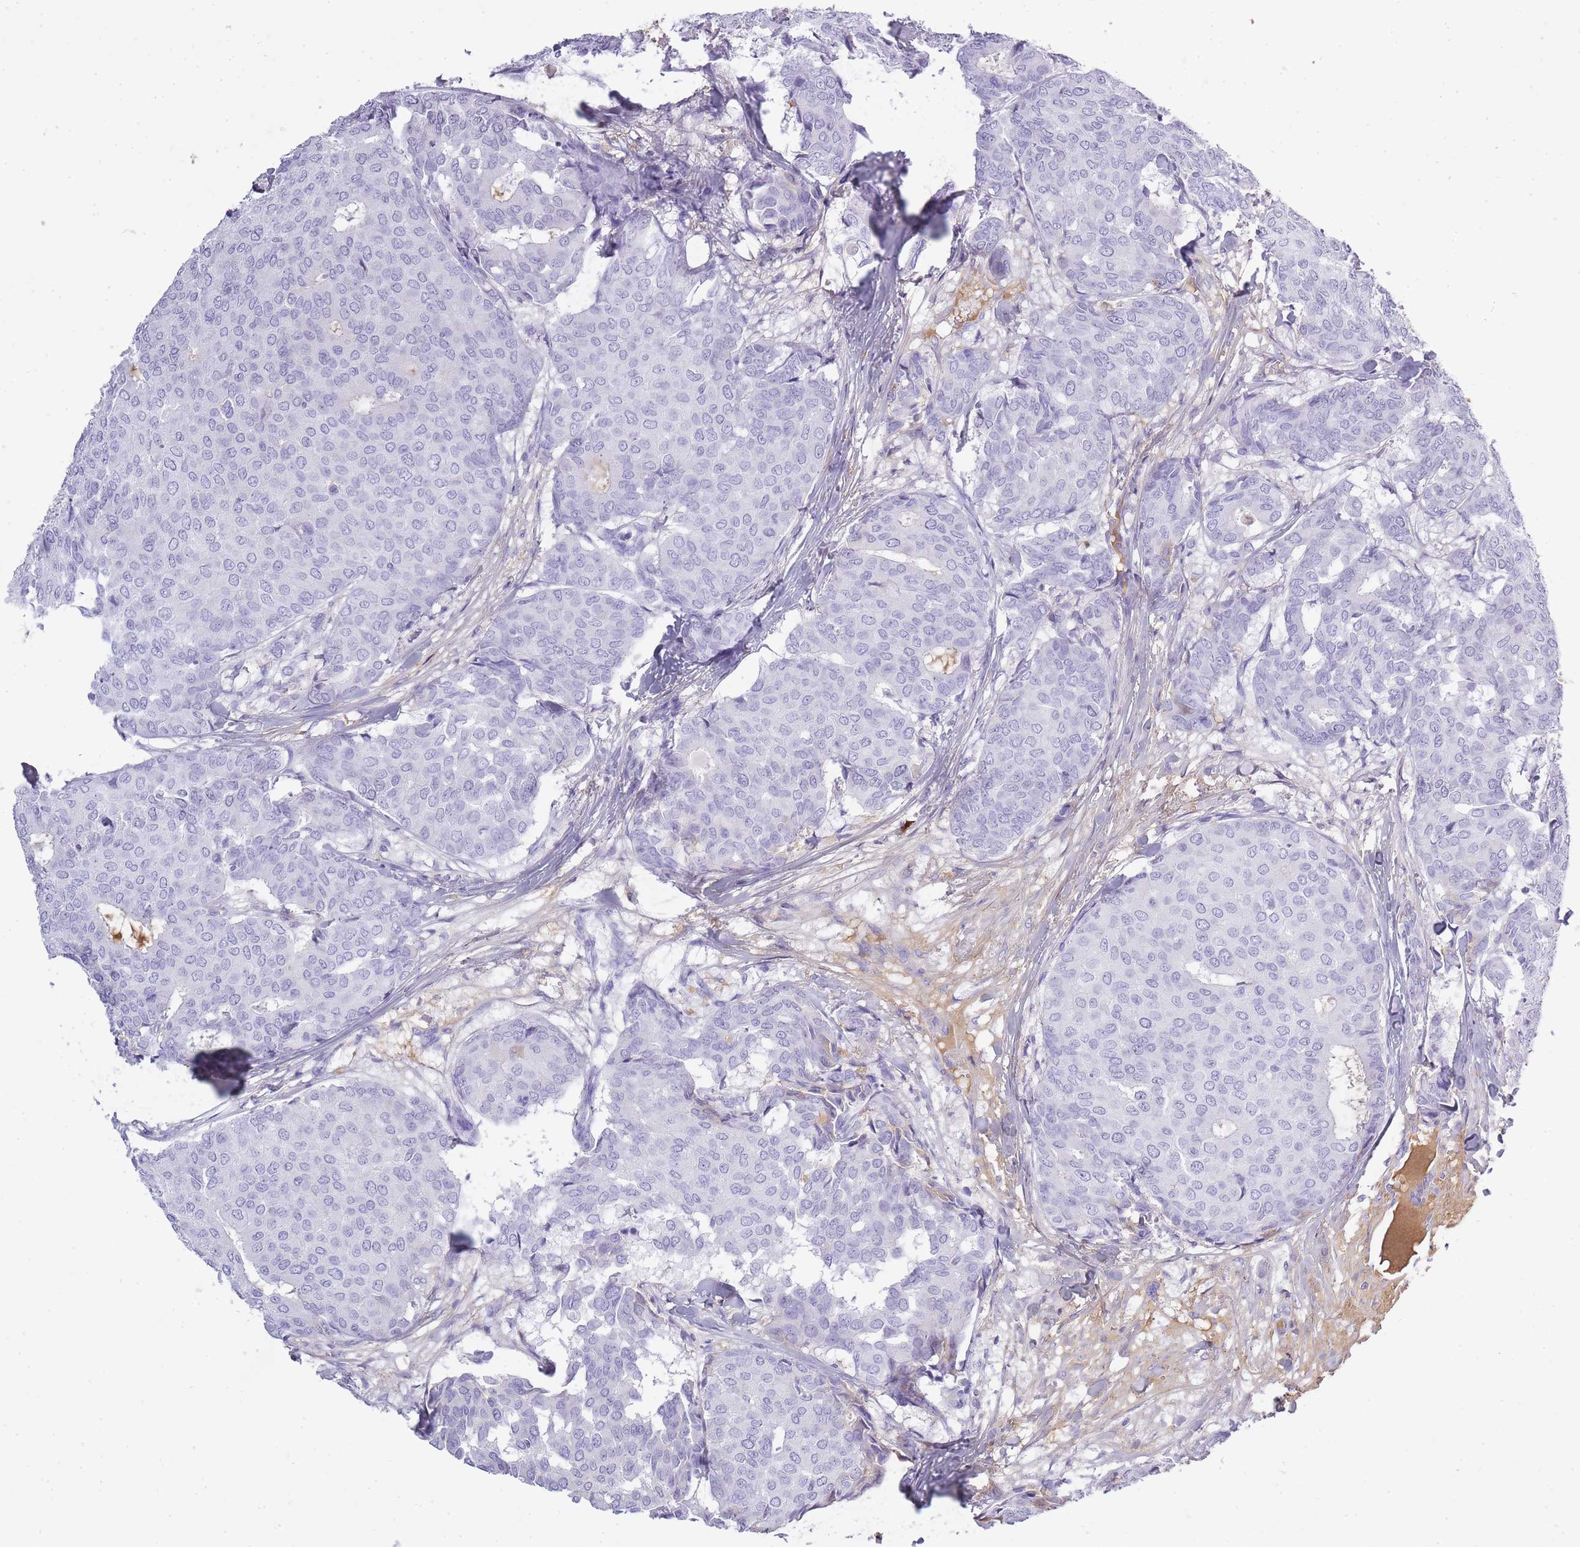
{"staining": {"intensity": "negative", "quantity": "none", "location": "none"}, "tissue": "breast cancer", "cell_type": "Tumor cells", "image_type": "cancer", "snomed": [{"axis": "morphology", "description": "Duct carcinoma"}, {"axis": "topography", "description": "Breast"}], "caption": "High power microscopy photomicrograph of an immunohistochemistry histopathology image of breast cancer (infiltrating ductal carcinoma), revealing no significant expression in tumor cells.", "gene": "IGKV1D-42", "patient": {"sex": "female", "age": 75}}